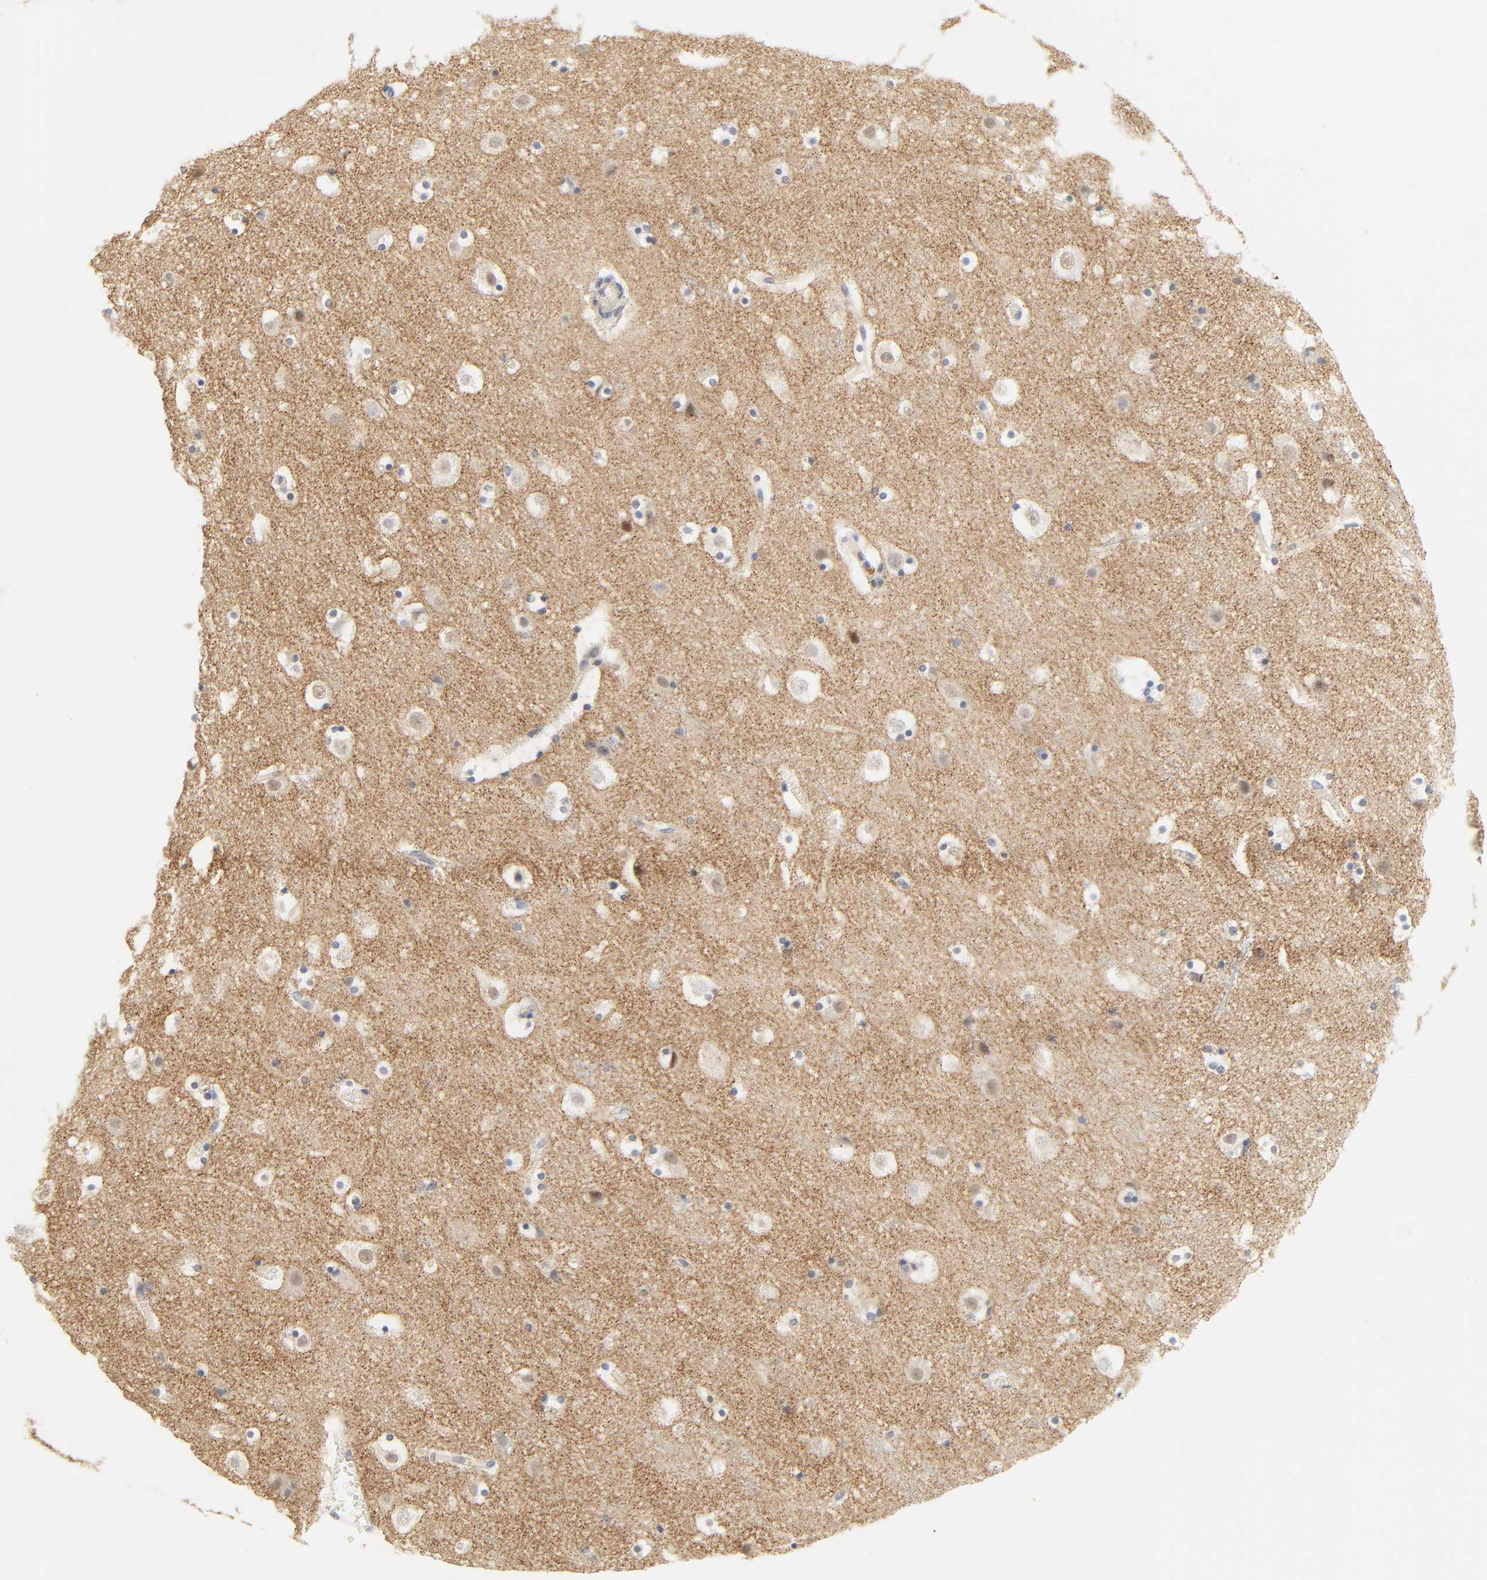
{"staining": {"intensity": "moderate", "quantity": "25%-75%", "location": "cytoplasmic/membranous"}, "tissue": "cerebral cortex", "cell_type": "Endothelial cells", "image_type": "normal", "snomed": [{"axis": "morphology", "description": "Normal tissue, NOS"}, {"axis": "topography", "description": "Cerebral cortex"}], "caption": "High-magnification brightfield microscopy of normal cerebral cortex stained with DAB (brown) and counterstained with hematoxylin (blue). endothelial cells exhibit moderate cytoplasmic/membranous staining is present in approximately25%-75% of cells.", "gene": "ACSS2", "patient": {"sex": "male", "age": 45}}